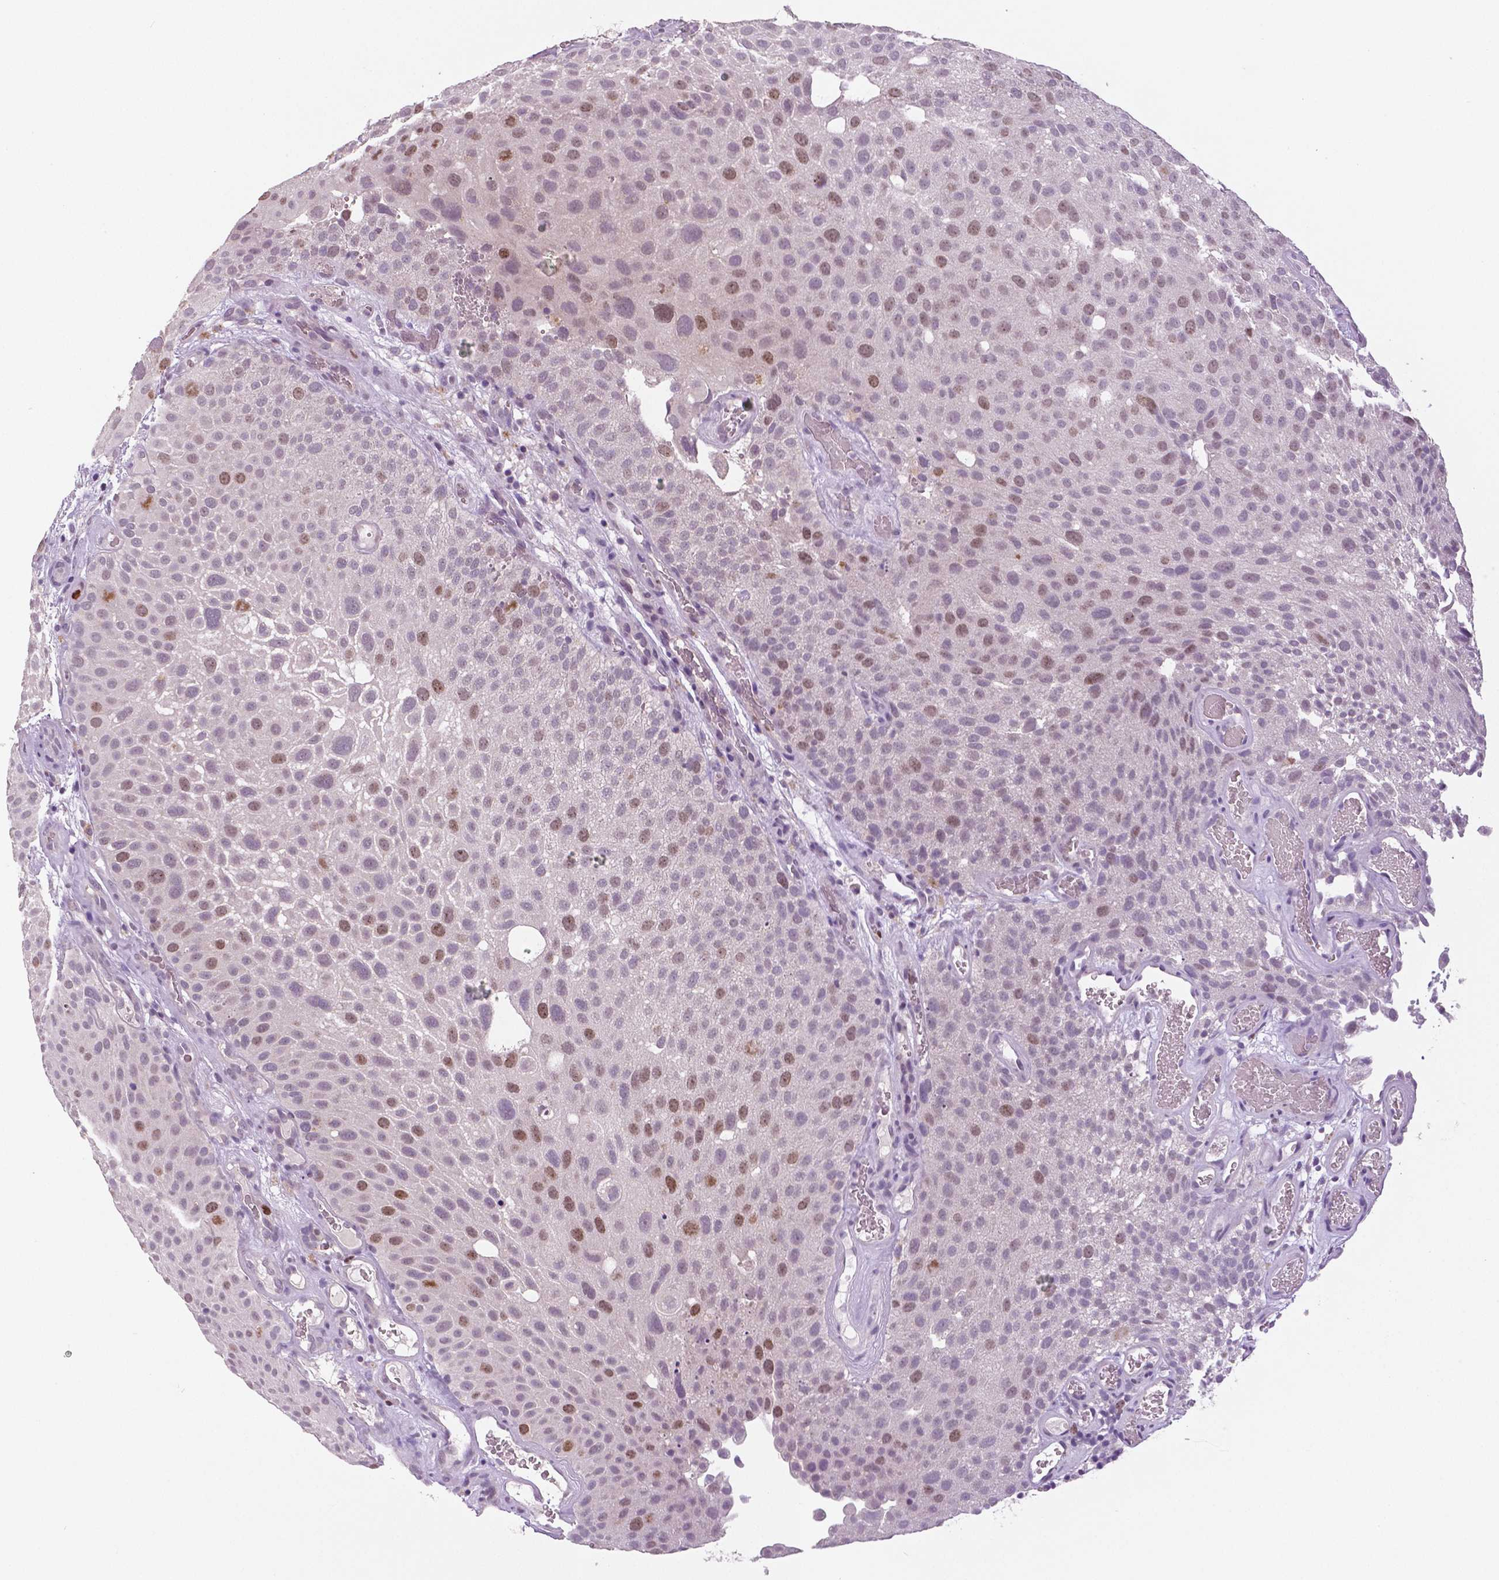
{"staining": {"intensity": "moderate", "quantity": "25%-75%", "location": "nuclear"}, "tissue": "urothelial cancer", "cell_type": "Tumor cells", "image_type": "cancer", "snomed": [{"axis": "morphology", "description": "Urothelial carcinoma, Low grade"}, {"axis": "topography", "description": "Urinary bladder"}], "caption": "This histopathology image displays urothelial cancer stained with immunohistochemistry (IHC) to label a protein in brown. The nuclear of tumor cells show moderate positivity for the protein. Nuclei are counter-stained blue.", "gene": "MKI67", "patient": {"sex": "male", "age": 72}}